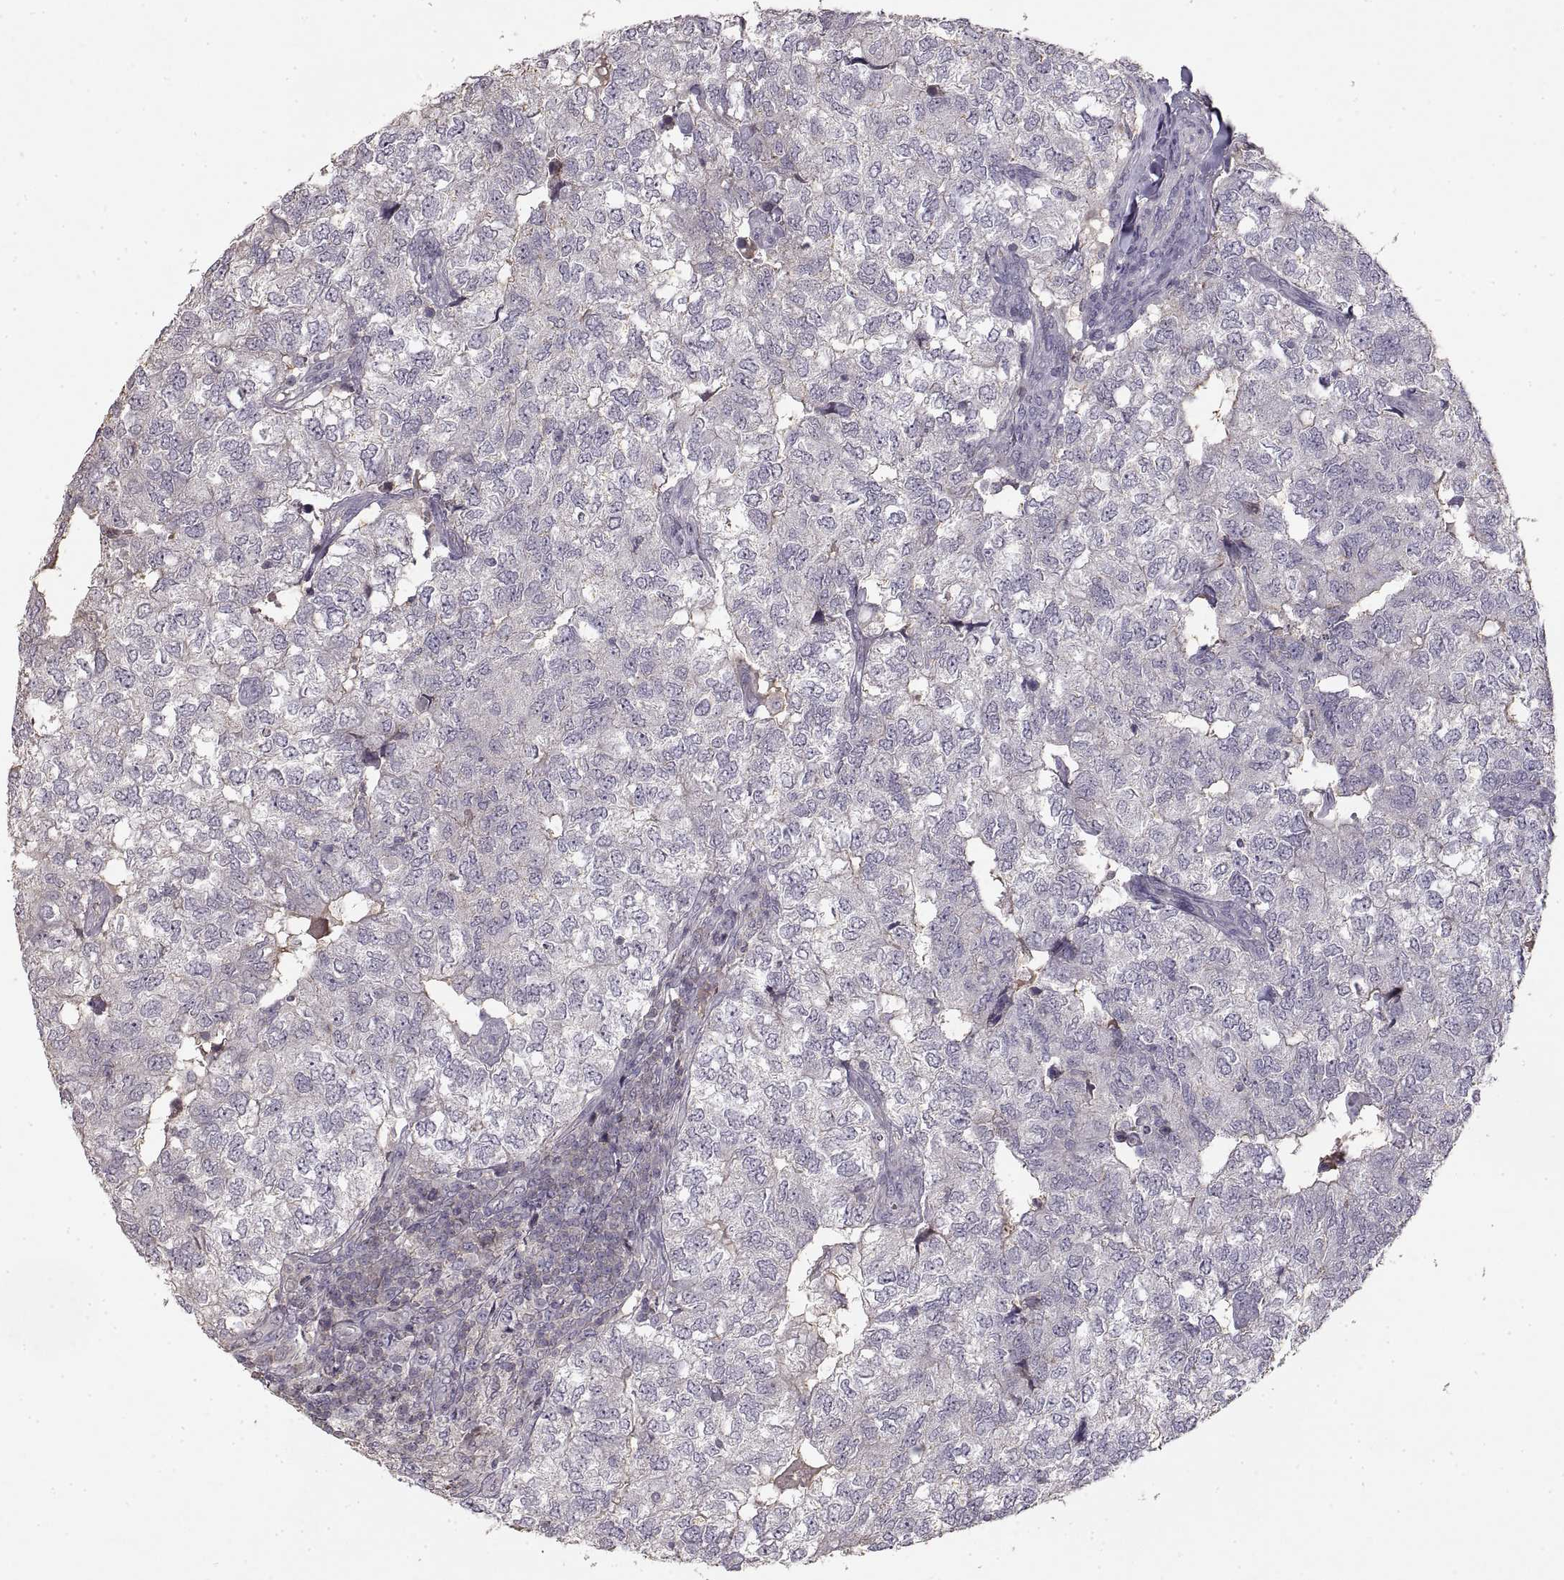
{"staining": {"intensity": "negative", "quantity": "none", "location": "none"}, "tissue": "breast cancer", "cell_type": "Tumor cells", "image_type": "cancer", "snomed": [{"axis": "morphology", "description": "Duct carcinoma"}, {"axis": "topography", "description": "Breast"}], "caption": "This is an IHC micrograph of breast cancer. There is no expression in tumor cells.", "gene": "ADAM11", "patient": {"sex": "female", "age": 30}}